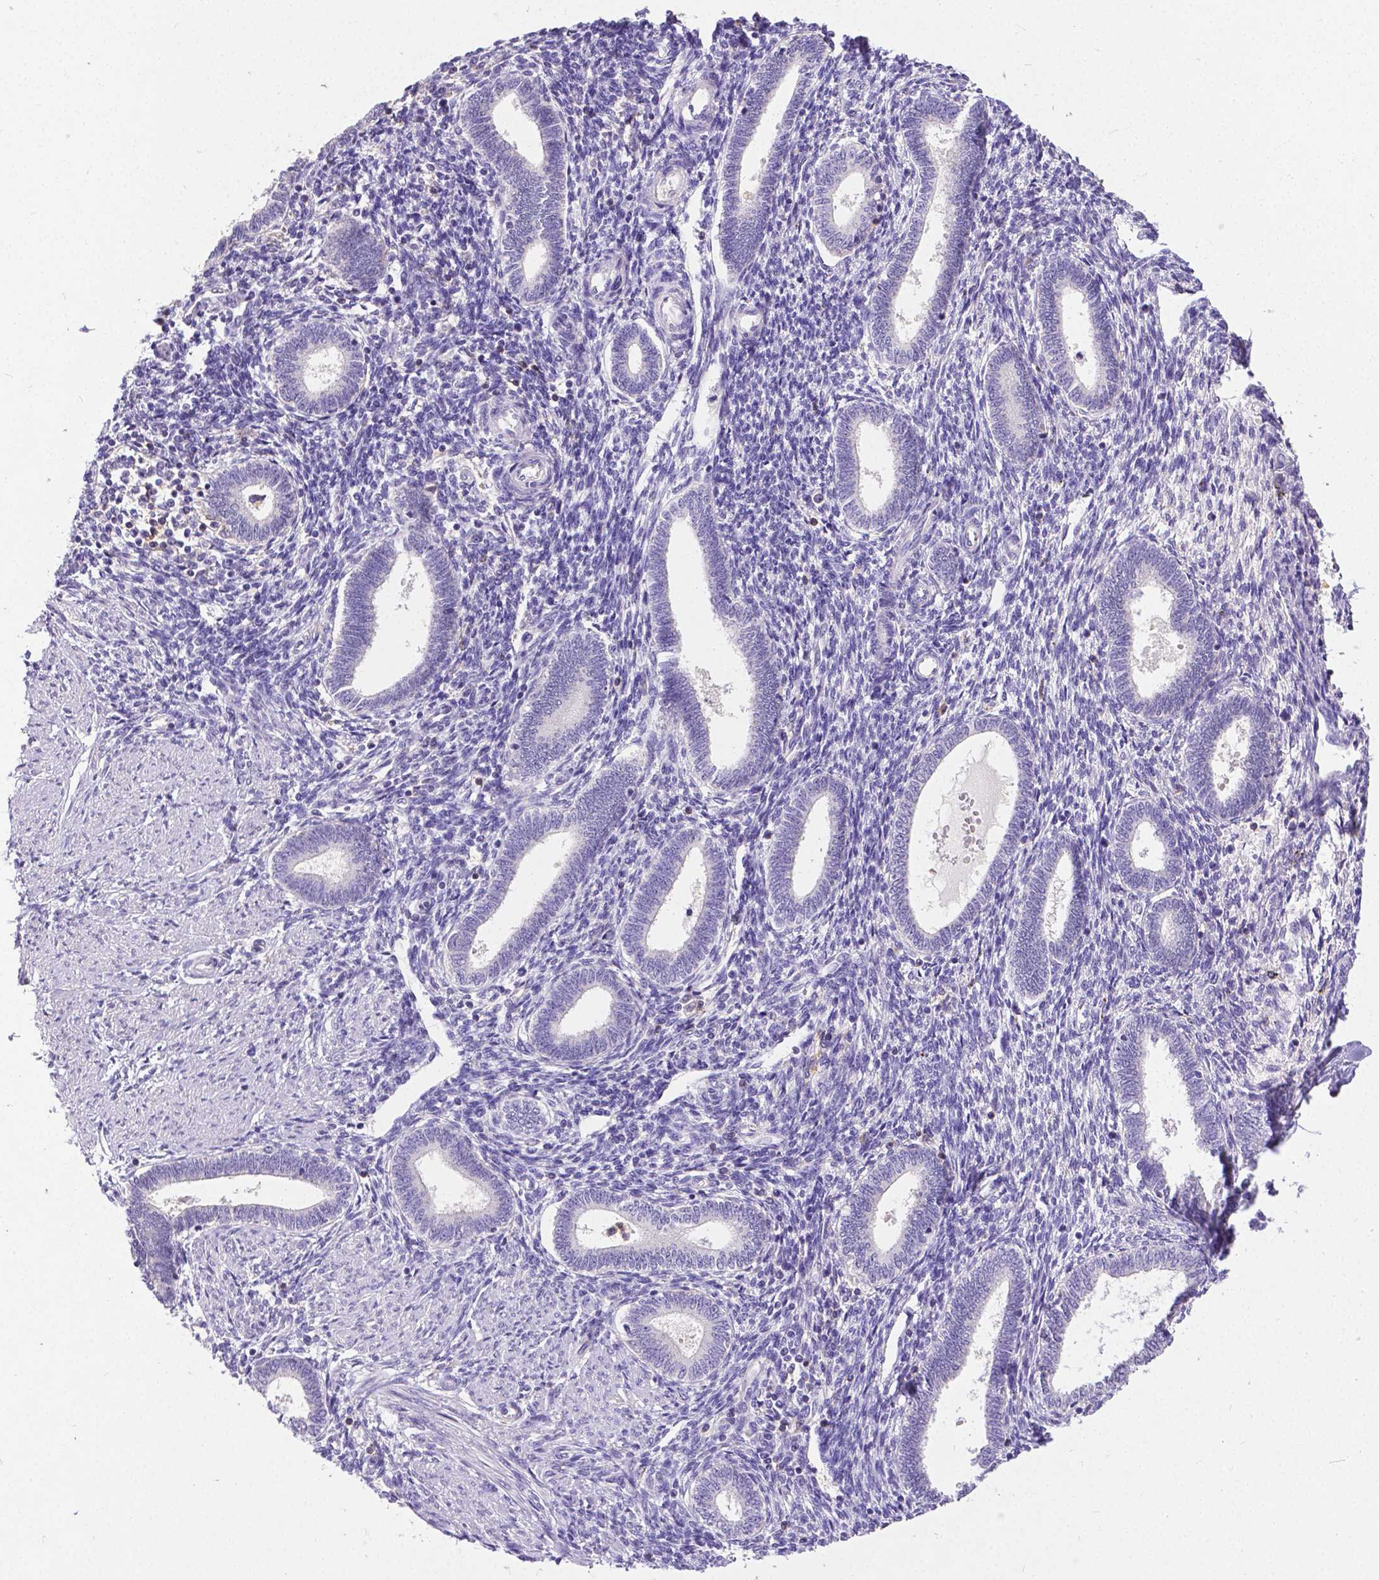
{"staining": {"intensity": "negative", "quantity": "none", "location": "none"}, "tissue": "endometrium", "cell_type": "Cells in endometrial stroma", "image_type": "normal", "snomed": [{"axis": "morphology", "description": "Normal tissue, NOS"}, {"axis": "topography", "description": "Endometrium"}], "caption": "This histopathology image is of normal endometrium stained with immunohistochemistry (IHC) to label a protein in brown with the nuclei are counter-stained blue. There is no staining in cells in endometrial stroma. Nuclei are stained in blue.", "gene": "CD4", "patient": {"sex": "female", "age": 42}}